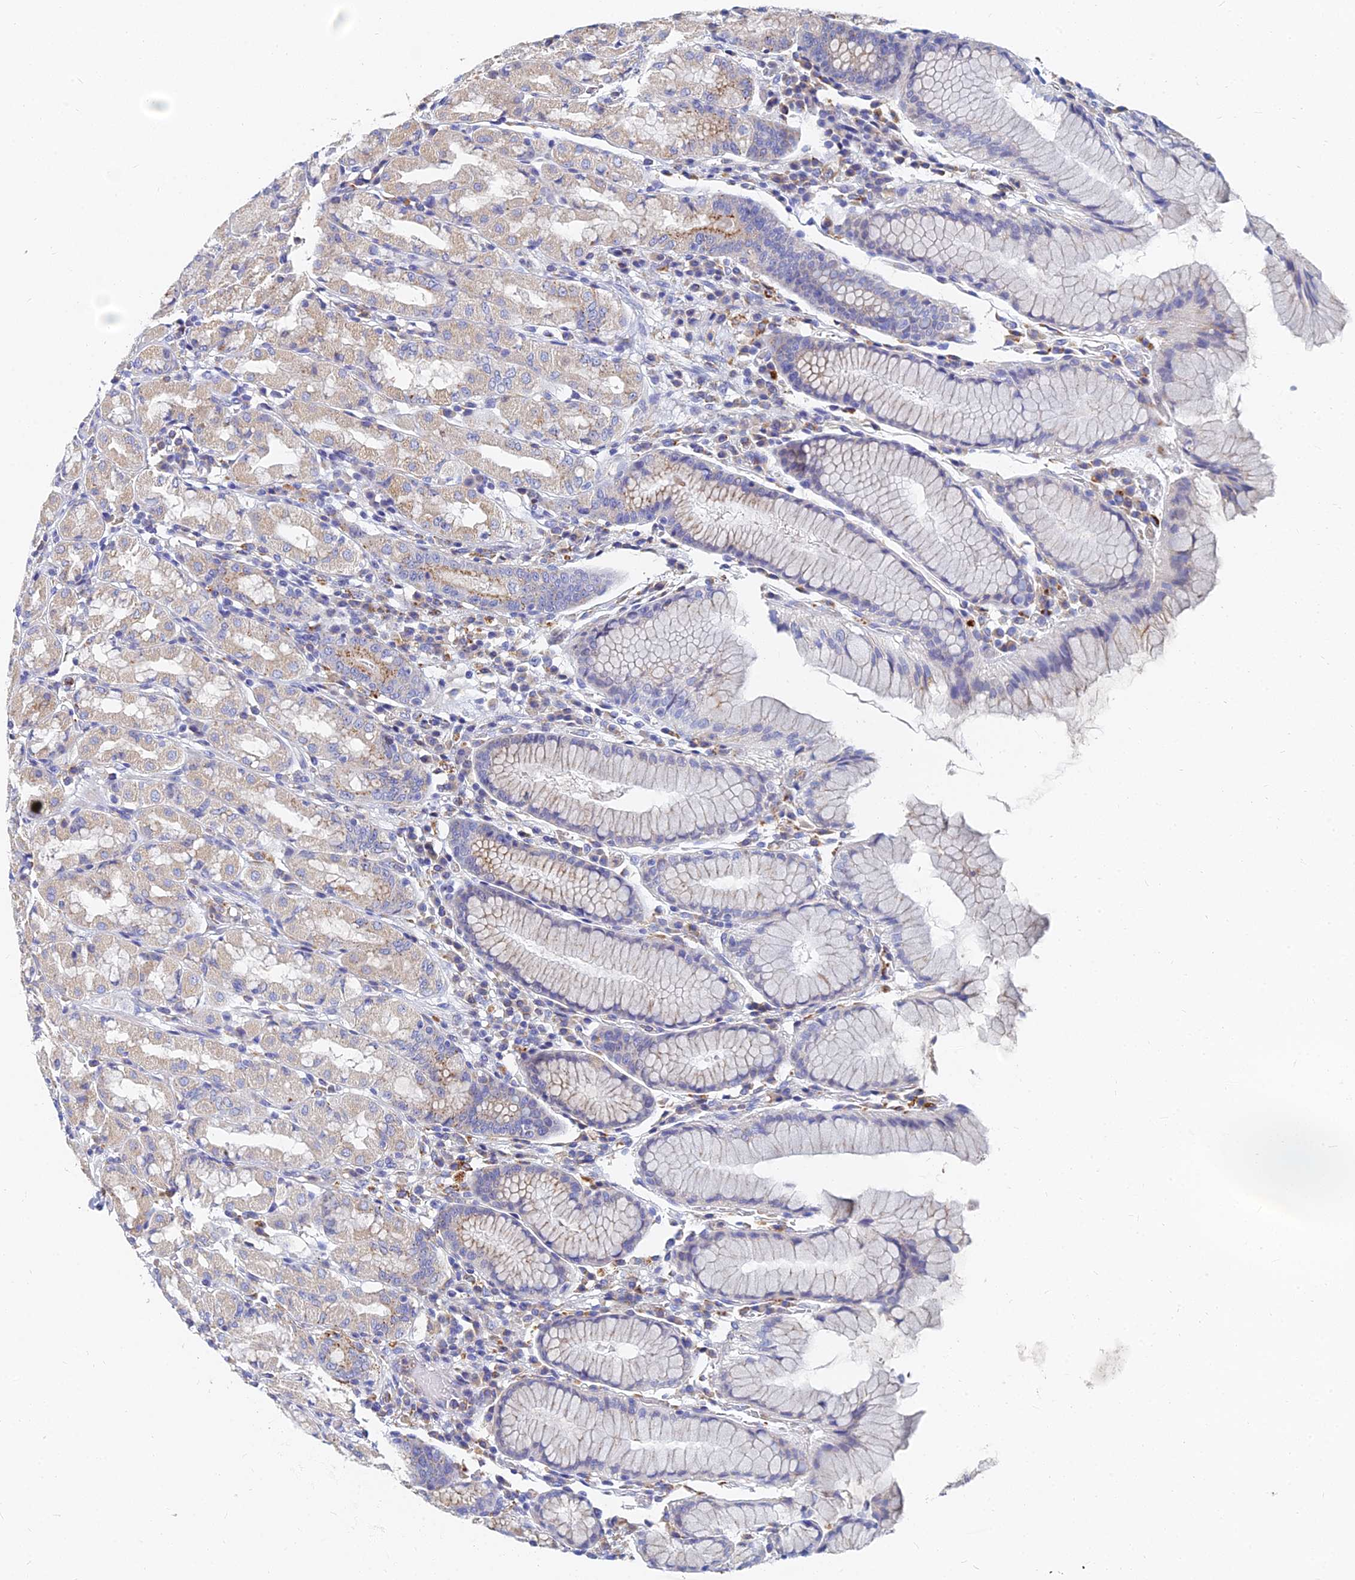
{"staining": {"intensity": "moderate", "quantity": "<25%", "location": "cytoplasmic/membranous"}, "tissue": "stomach", "cell_type": "Glandular cells", "image_type": "normal", "snomed": [{"axis": "morphology", "description": "Normal tissue, NOS"}, {"axis": "topography", "description": "Stomach, lower"}], "caption": "Immunohistochemistry photomicrograph of benign stomach stained for a protein (brown), which demonstrates low levels of moderate cytoplasmic/membranous positivity in approximately <25% of glandular cells.", "gene": "SPNS1", "patient": {"sex": "female", "age": 56}}